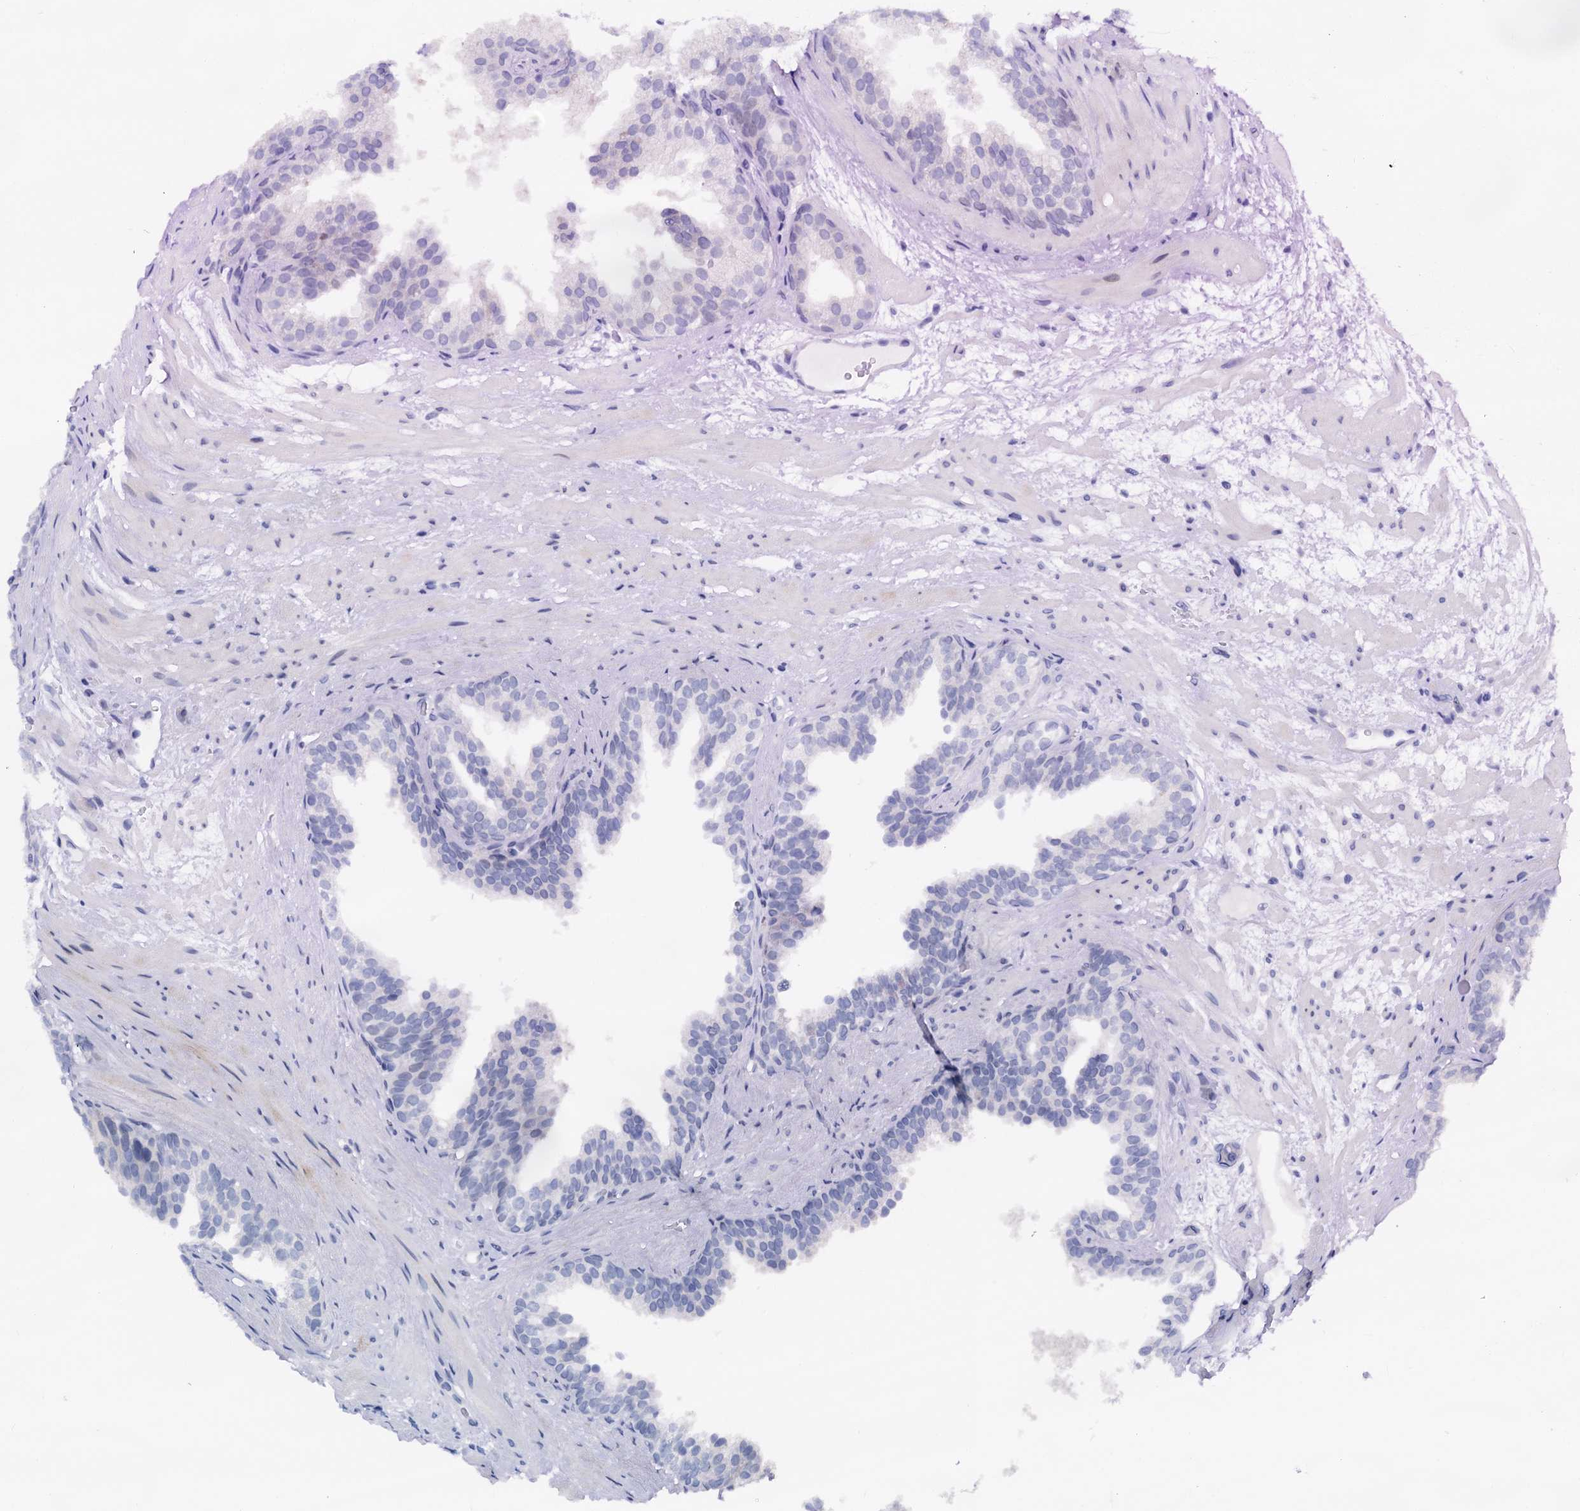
{"staining": {"intensity": "negative", "quantity": "none", "location": "none"}, "tissue": "prostate cancer", "cell_type": "Tumor cells", "image_type": "cancer", "snomed": [{"axis": "morphology", "description": "Adenocarcinoma, High grade"}, {"axis": "topography", "description": "Prostate"}], "caption": "An image of human prostate cancer (high-grade adenocarcinoma) is negative for staining in tumor cells. (DAB (3,3'-diaminobenzidine) immunohistochemistry (IHC), high magnification).", "gene": "PTGES3", "patient": {"sex": "male", "age": 59}}